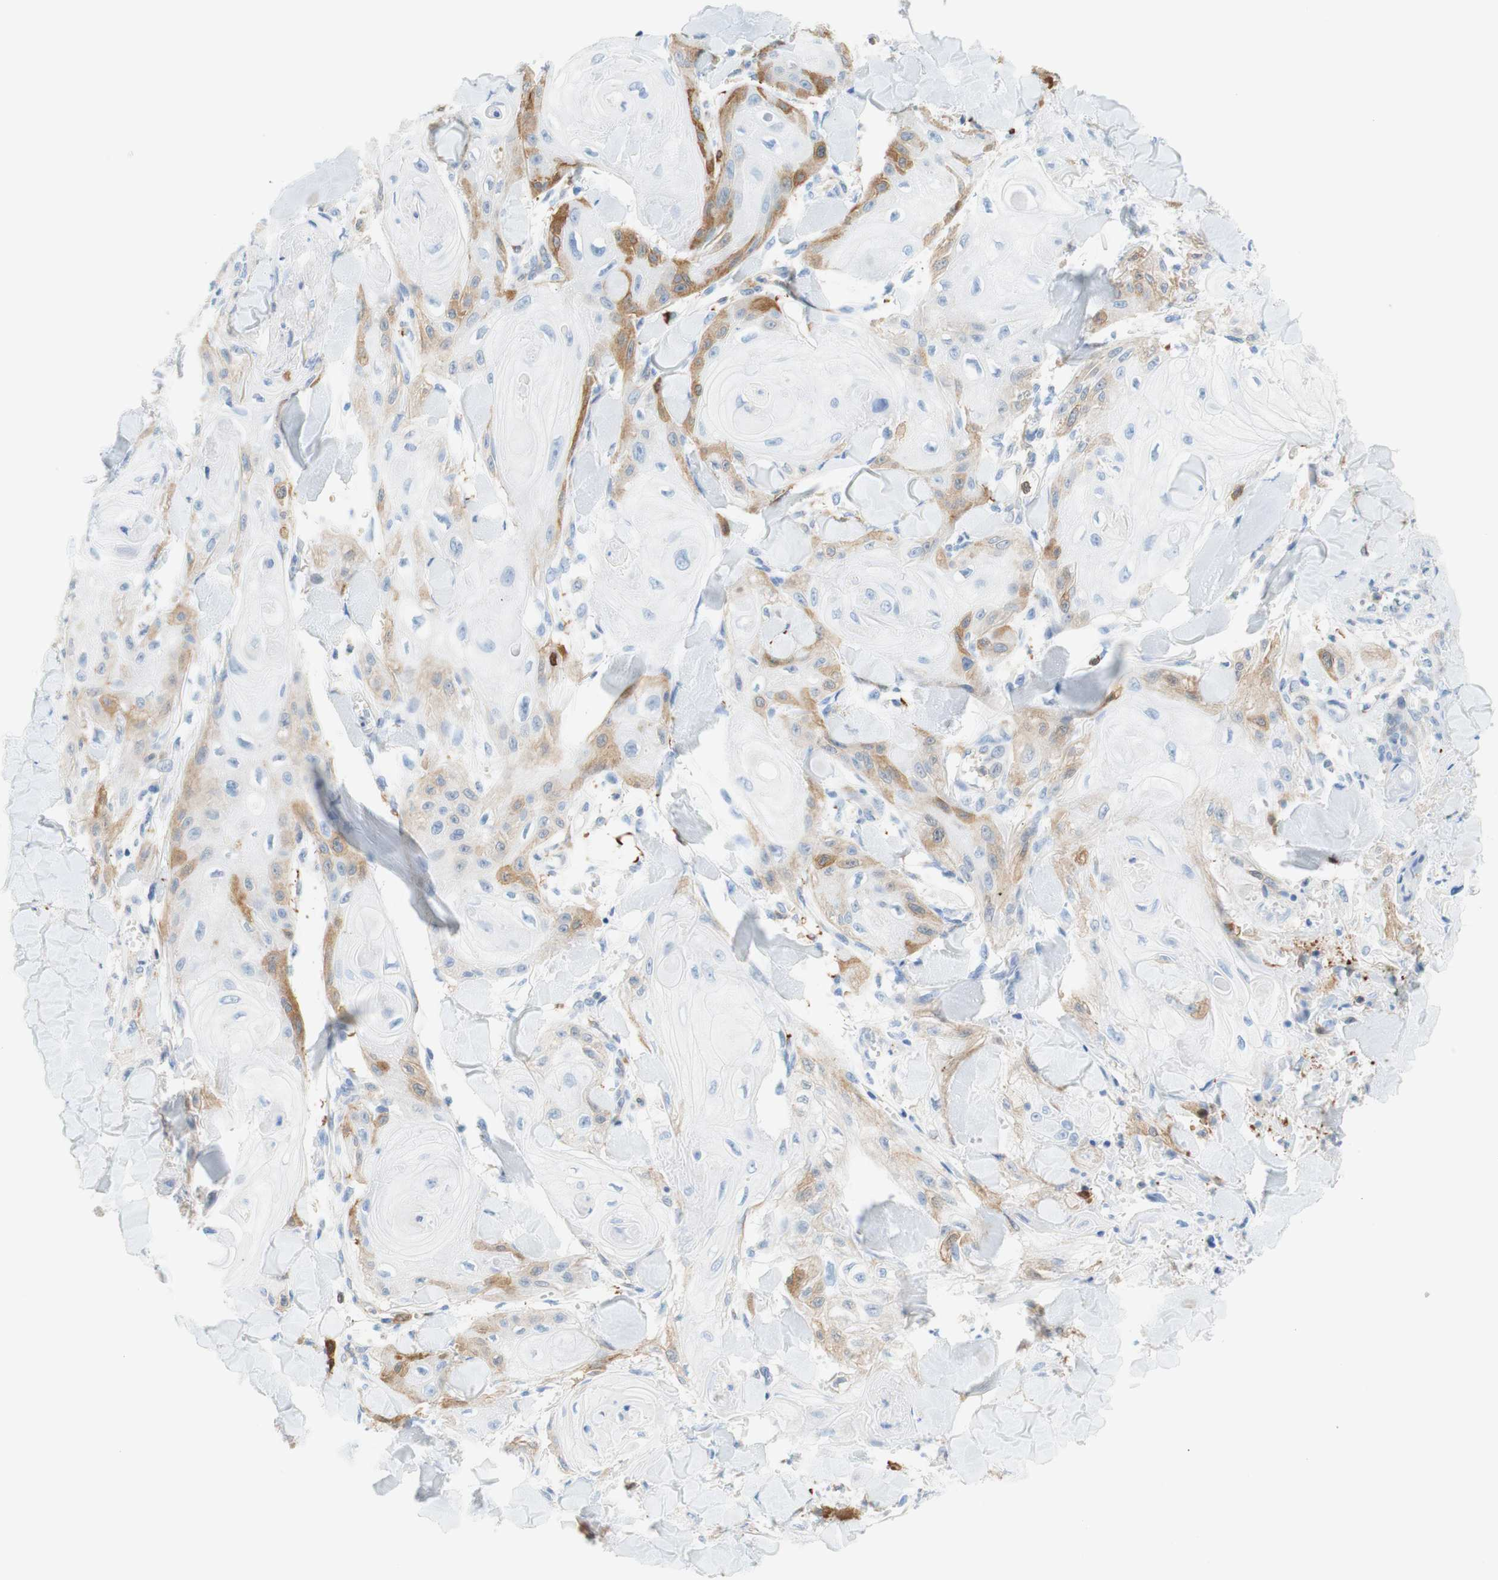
{"staining": {"intensity": "weak", "quantity": "25%-75%", "location": "cytoplasmic/membranous"}, "tissue": "skin cancer", "cell_type": "Tumor cells", "image_type": "cancer", "snomed": [{"axis": "morphology", "description": "Squamous cell carcinoma, NOS"}, {"axis": "topography", "description": "Skin"}], "caption": "Human skin squamous cell carcinoma stained with a brown dye reveals weak cytoplasmic/membranous positive staining in about 25%-75% of tumor cells.", "gene": "STMN1", "patient": {"sex": "male", "age": 74}}